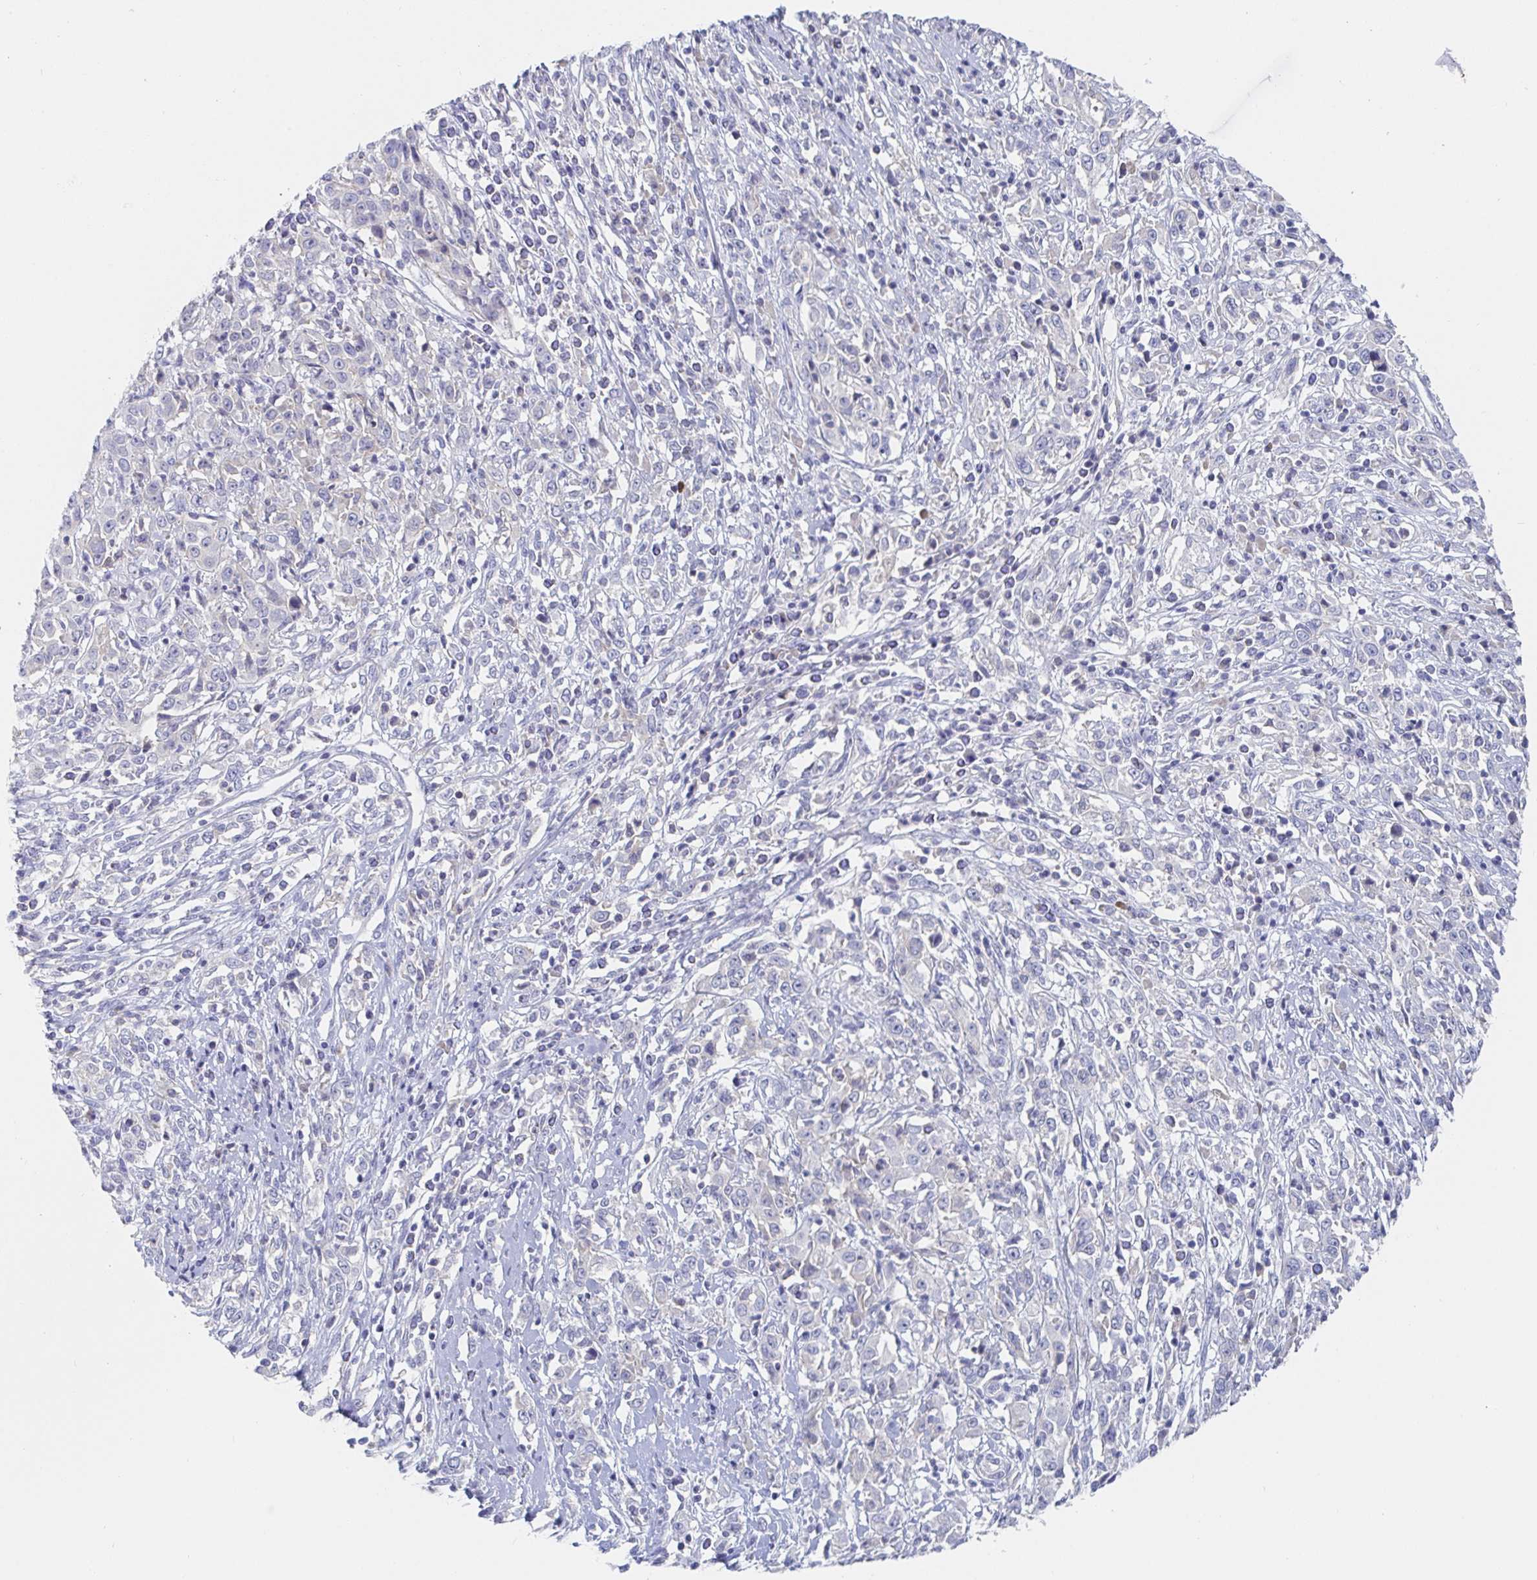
{"staining": {"intensity": "negative", "quantity": "none", "location": "none"}, "tissue": "cervical cancer", "cell_type": "Tumor cells", "image_type": "cancer", "snomed": [{"axis": "morphology", "description": "Adenocarcinoma, NOS"}, {"axis": "topography", "description": "Cervix"}], "caption": "A photomicrograph of human cervical adenocarcinoma is negative for staining in tumor cells. The staining is performed using DAB (3,3'-diaminobenzidine) brown chromogen with nuclei counter-stained in using hematoxylin.", "gene": "ZNF430", "patient": {"sex": "female", "age": 40}}